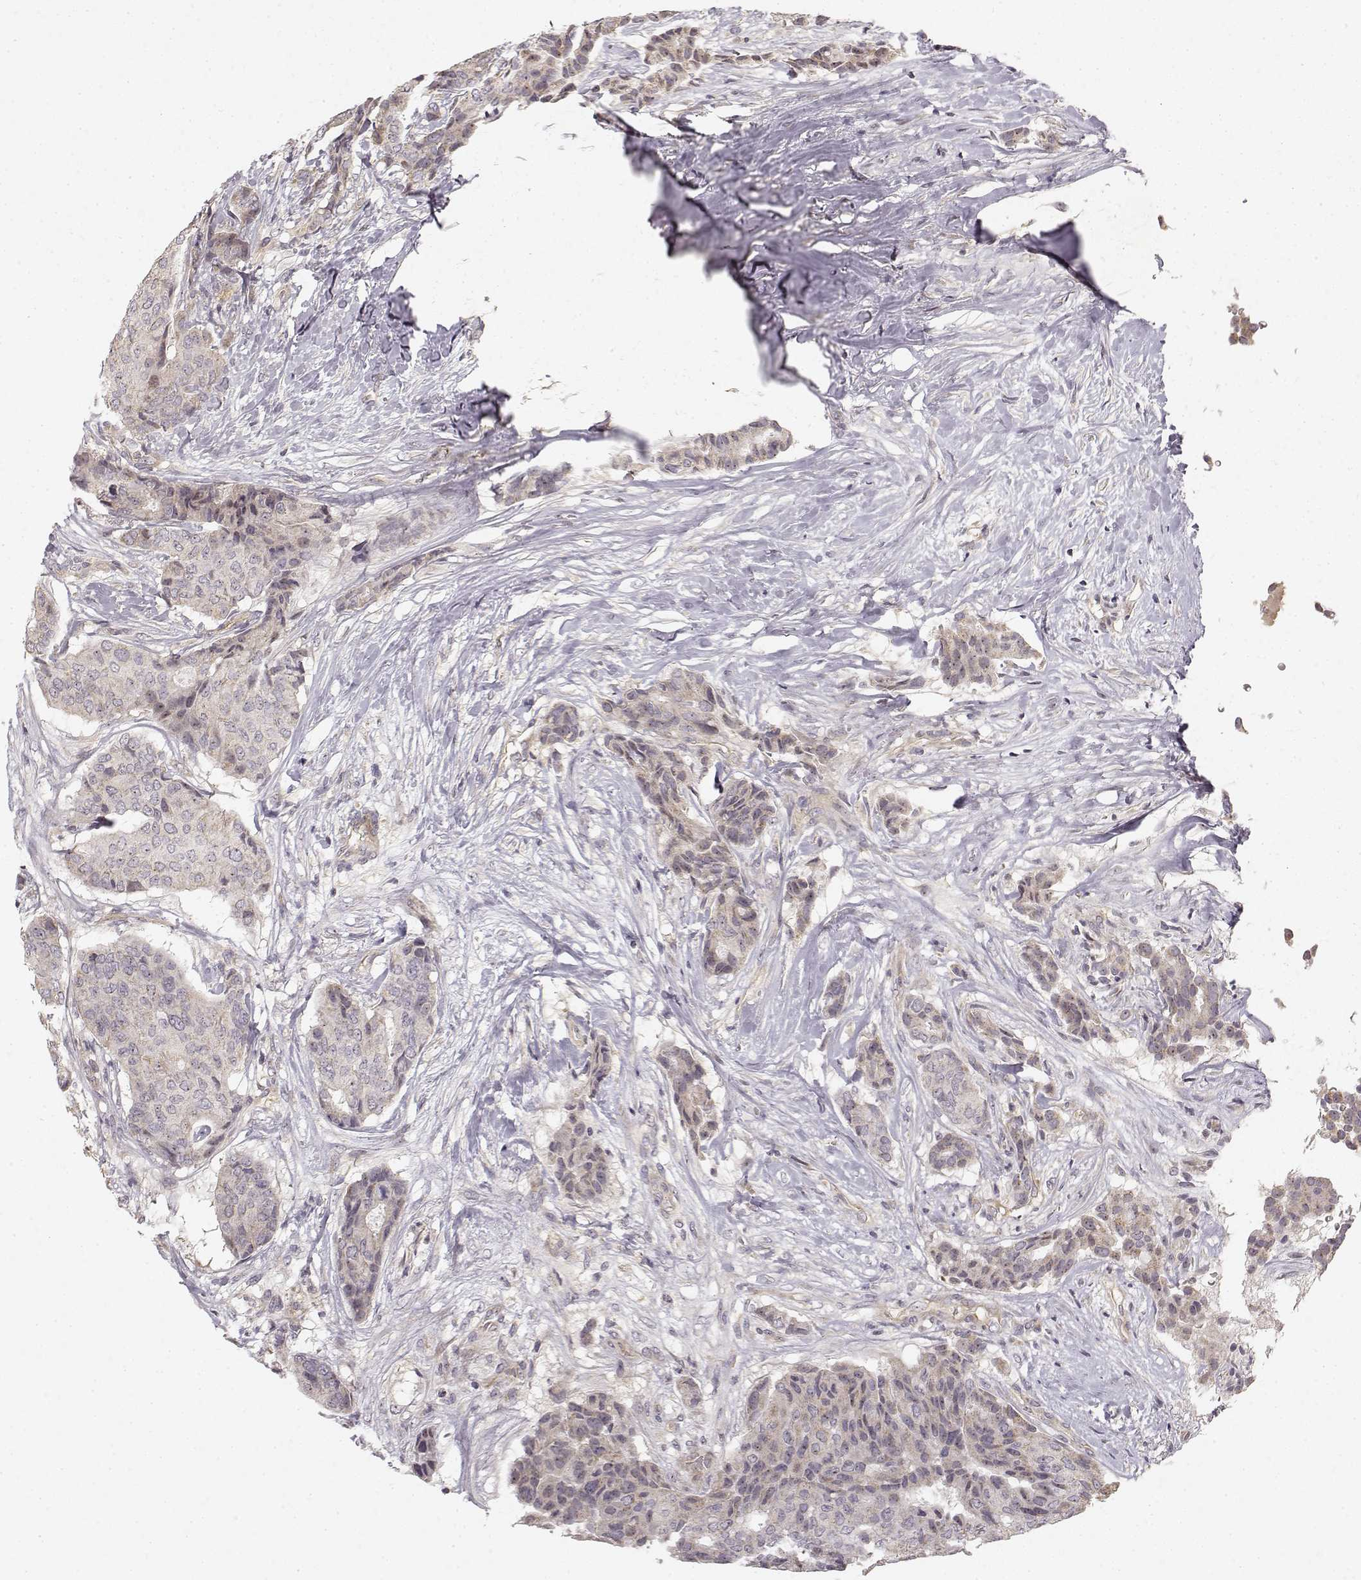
{"staining": {"intensity": "negative", "quantity": "none", "location": "none"}, "tissue": "breast cancer", "cell_type": "Tumor cells", "image_type": "cancer", "snomed": [{"axis": "morphology", "description": "Duct carcinoma"}, {"axis": "topography", "description": "Breast"}], "caption": "IHC histopathology image of neoplastic tissue: human intraductal carcinoma (breast) stained with DAB exhibits no significant protein positivity in tumor cells.", "gene": "MED12L", "patient": {"sex": "female", "age": 75}}